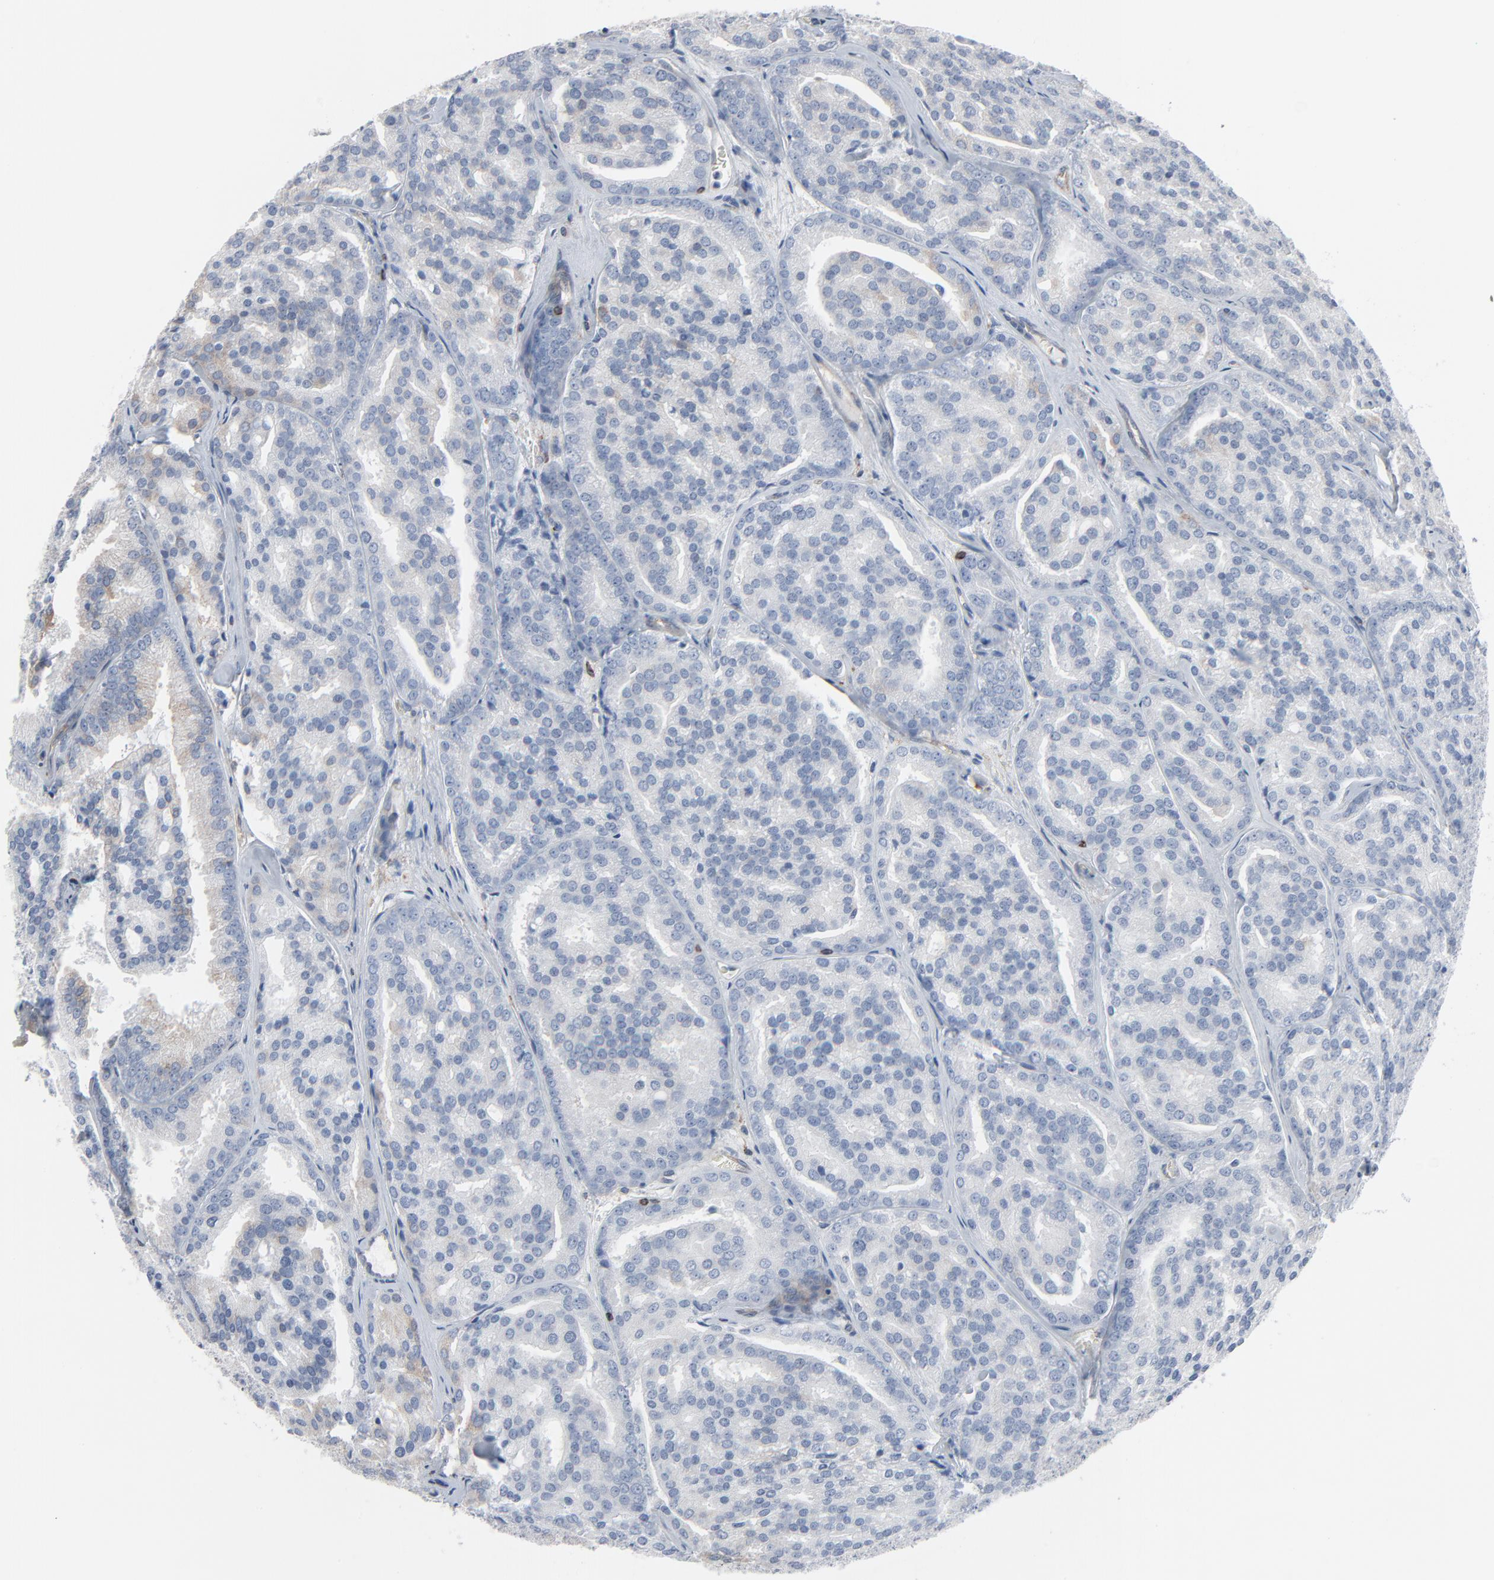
{"staining": {"intensity": "weak", "quantity": "<25%", "location": "cytoplasmic/membranous"}, "tissue": "prostate cancer", "cell_type": "Tumor cells", "image_type": "cancer", "snomed": [{"axis": "morphology", "description": "Adenocarcinoma, High grade"}, {"axis": "topography", "description": "Prostate"}], "caption": "Prostate cancer was stained to show a protein in brown. There is no significant staining in tumor cells.", "gene": "OPTN", "patient": {"sex": "male", "age": 64}}